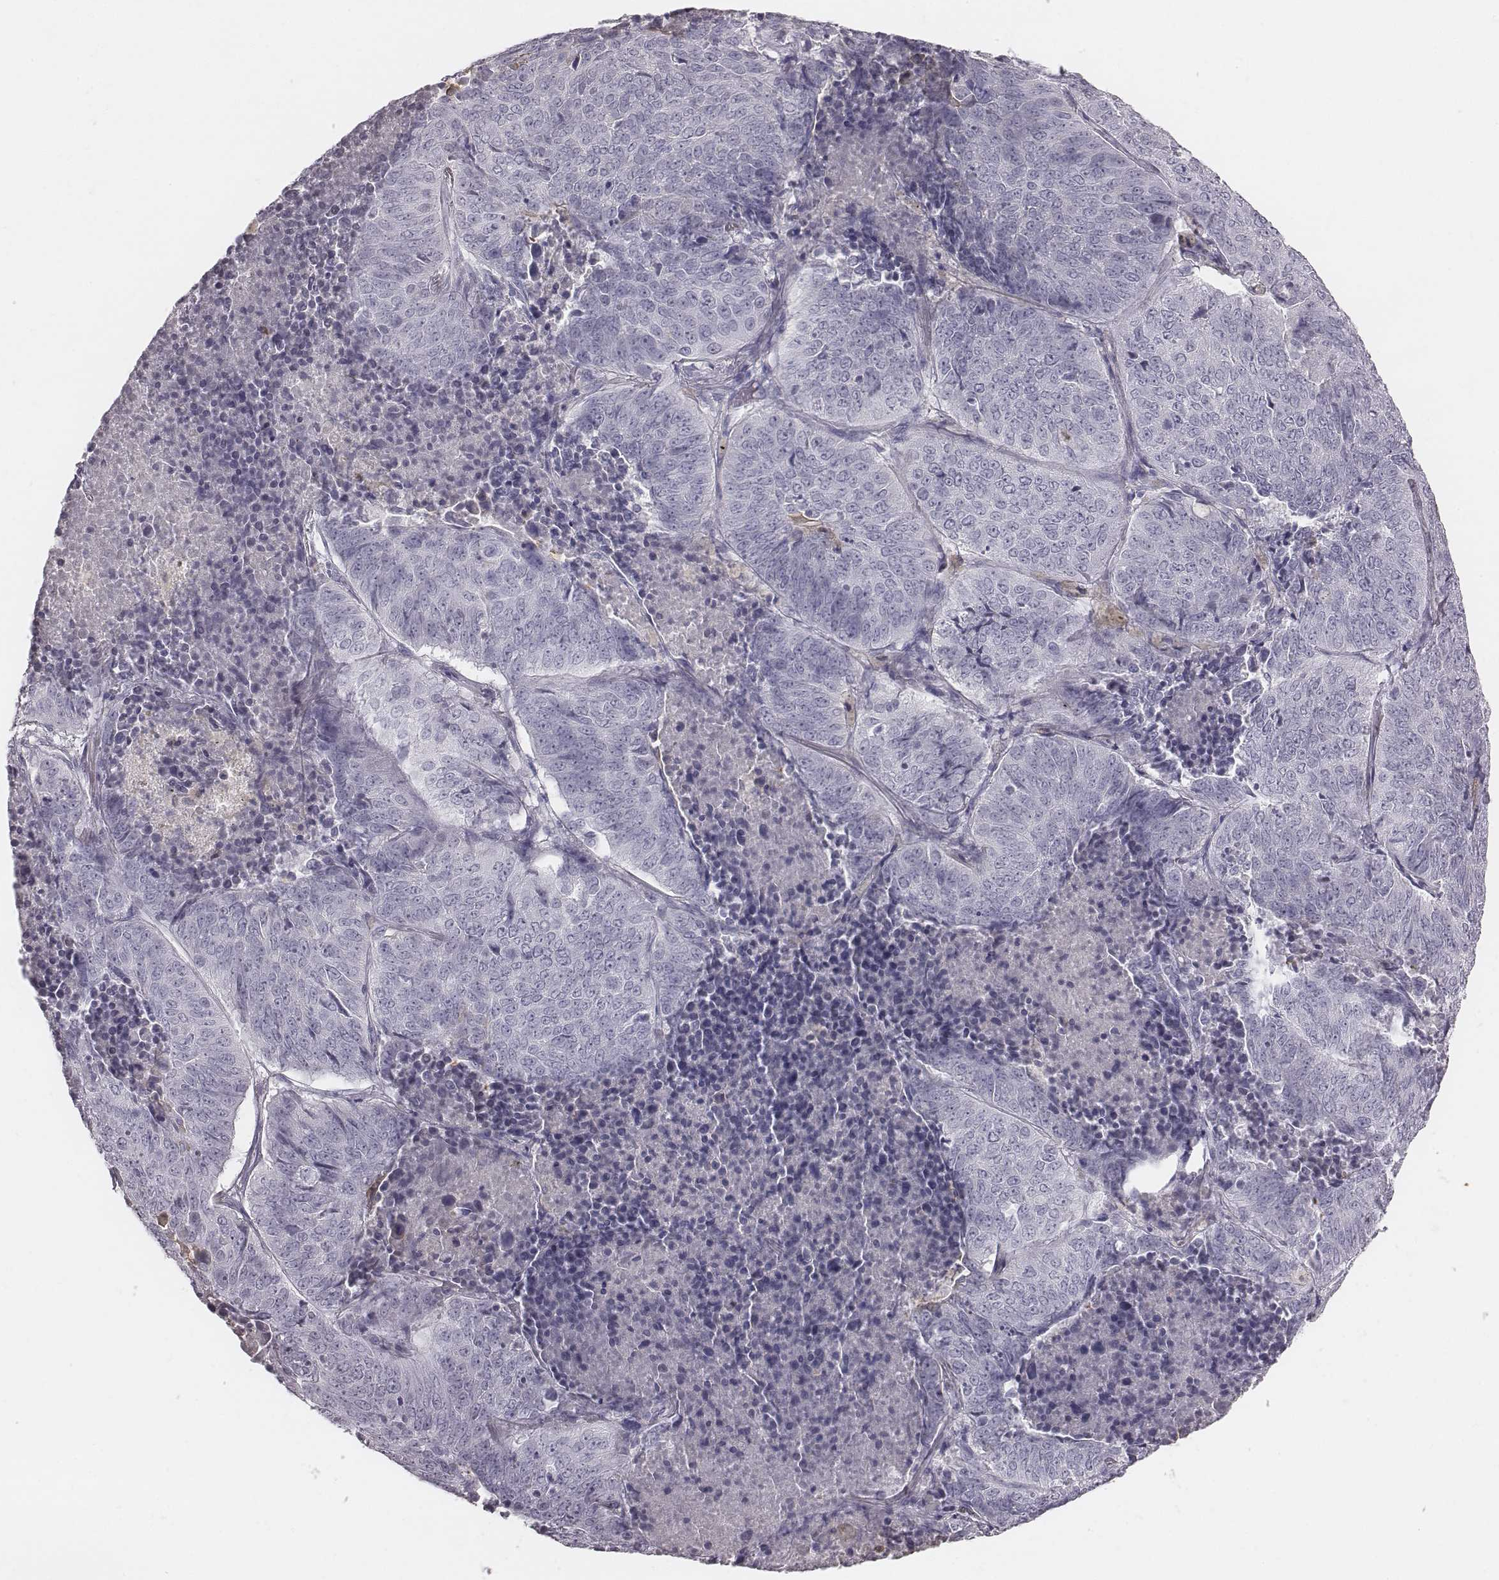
{"staining": {"intensity": "negative", "quantity": "none", "location": "none"}, "tissue": "lung cancer", "cell_type": "Tumor cells", "image_type": "cancer", "snomed": [{"axis": "morphology", "description": "Normal tissue, NOS"}, {"axis": "morphology", "description": "Squamous cell carcinoma, NOS"}, {"axis": "topography", "description": "Bronchus"}, {"axis": "topography", "description": "Lung"}], "caption": "Tumor cells show no significant expression in lung cancer (squamous cell carcinoma).", "gene": "C6orf58", "patient": {"sex": "male", "age": 64}}